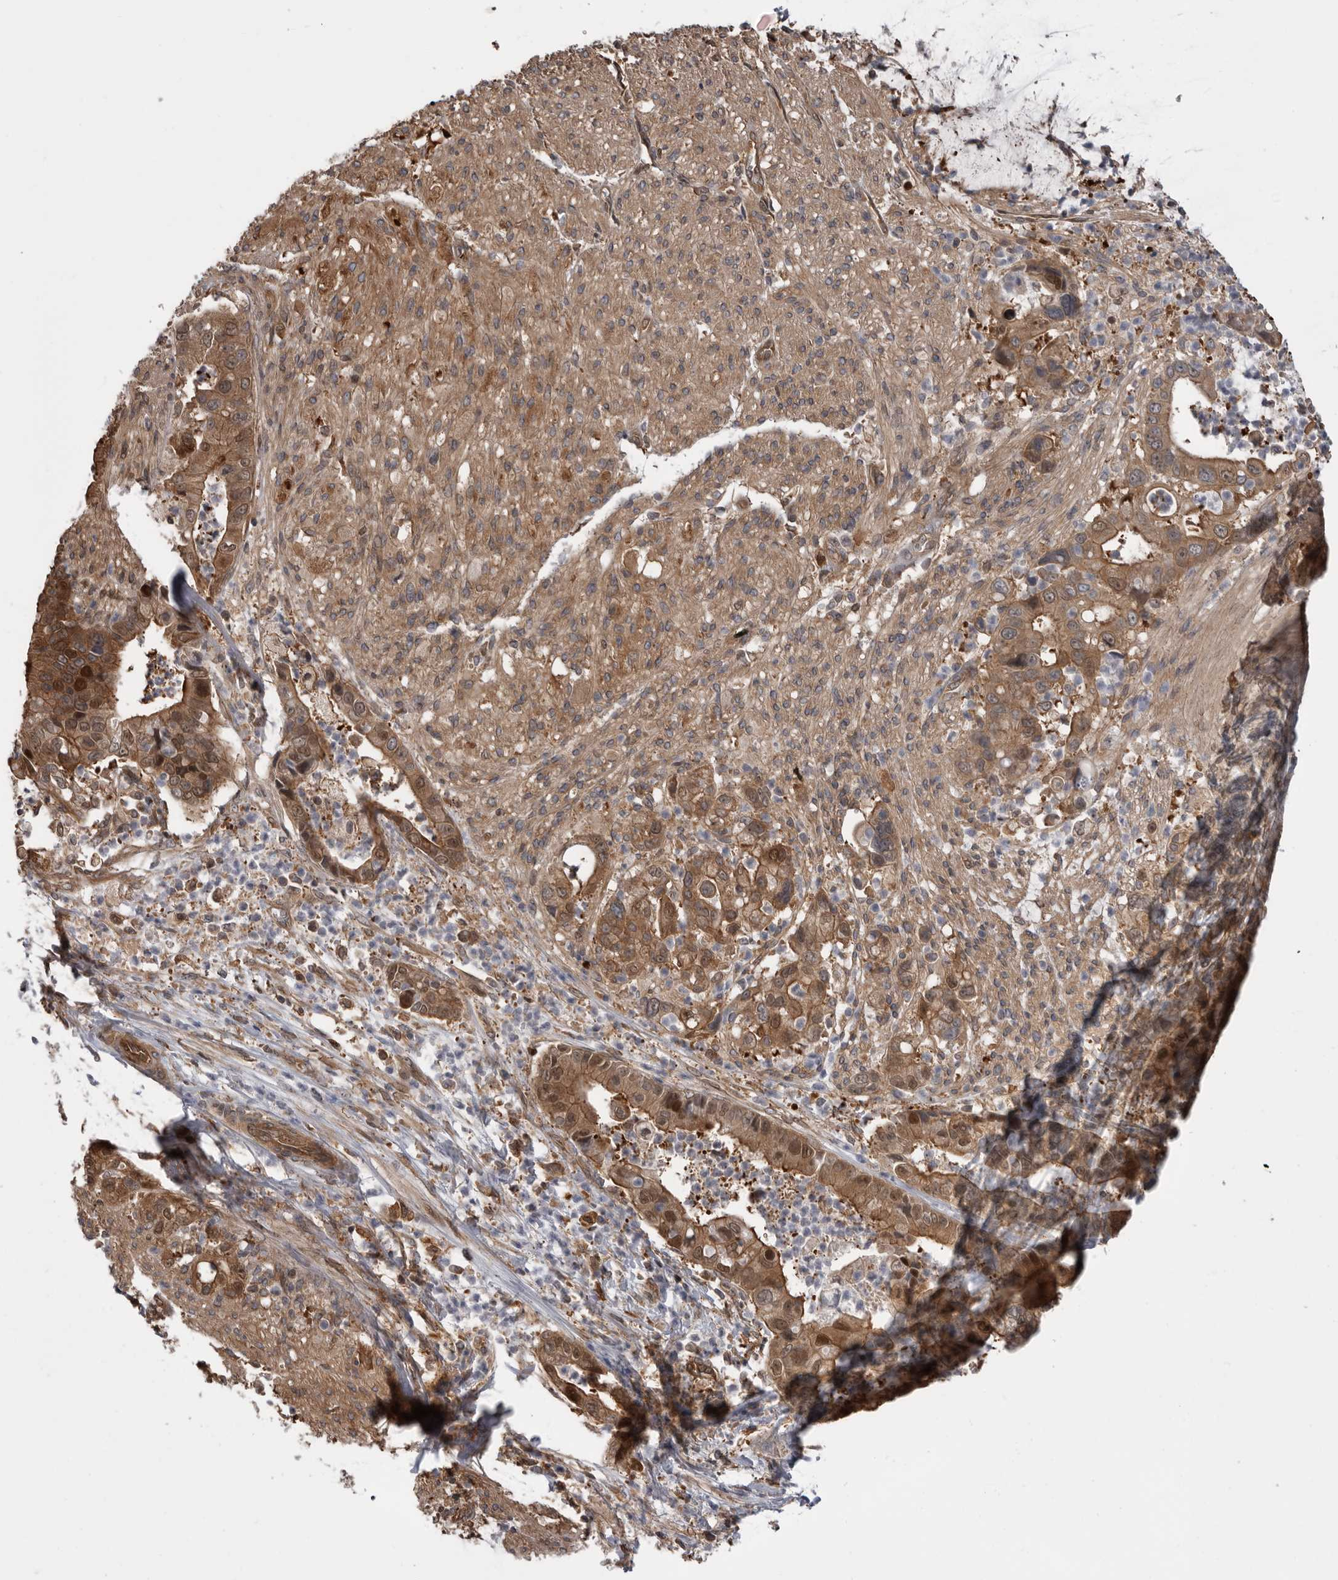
{"staining": {"intensity": "moderate", "quantity": ">75%", "location": "cytoplasmic/membranous,nuclear"}, "tissue": "liver cancer", "cell_type": "Tumor cells", "image_type": "cancer", "snomed": [{"axis": "morphology", "description": "Cholangiocarcinoma"}, {"axis": "topography", "description": "Liver"}], "caption": "Tumor cells demonstrate moderate cytoplasmic/membranous and nuclear positivity in approximately >75% of cells in liver cancer. Using DAB (brown) and hematoxylin (blue) stains, captured at high magnification using brightfield microscopy.", "gene": "RAB3GAP2", "patient": {"sex": "female", "age": 54}}